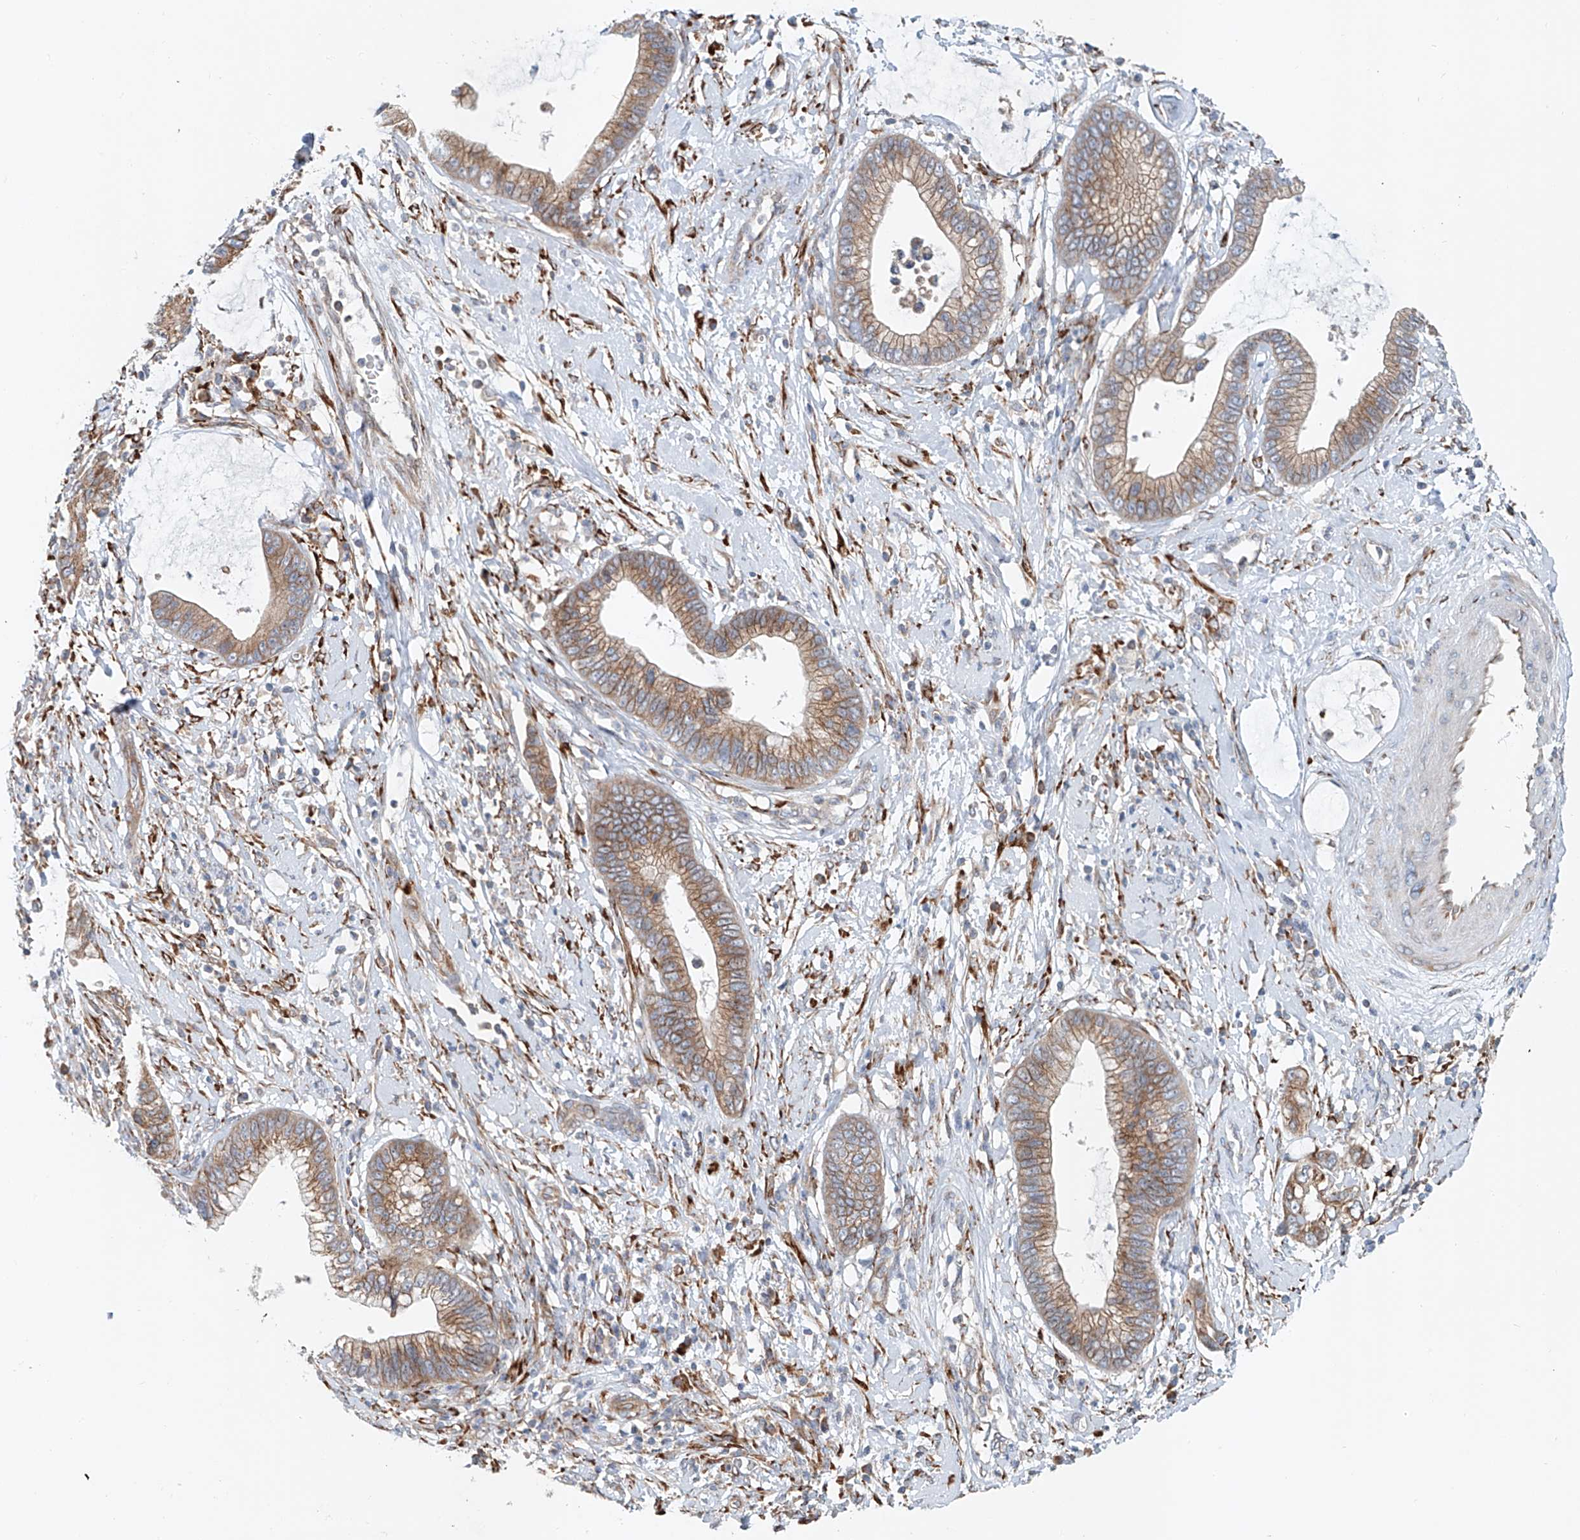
{"staining": {"intensity": "moderate", "quantity": ">75%", "location": "cytoplasmic/membranous"}, "tissue": "cervical cancer", "cell_type": "Tumor cells", "image_type": "cancer", "snomed": [{"axis": "morphology", "description": "Adenocarcinoma, NOS"}, {"axis": "topography", "description": "Cervix"}], "caption": "Cervical cancer was stained to show a protein in brown. There is medium levels of moderate cytoplasmic/membranous staining in approximately >75% of tumor cells.", "gene": "SNAP29", "patient": {"sex": "female", "age": 44}}